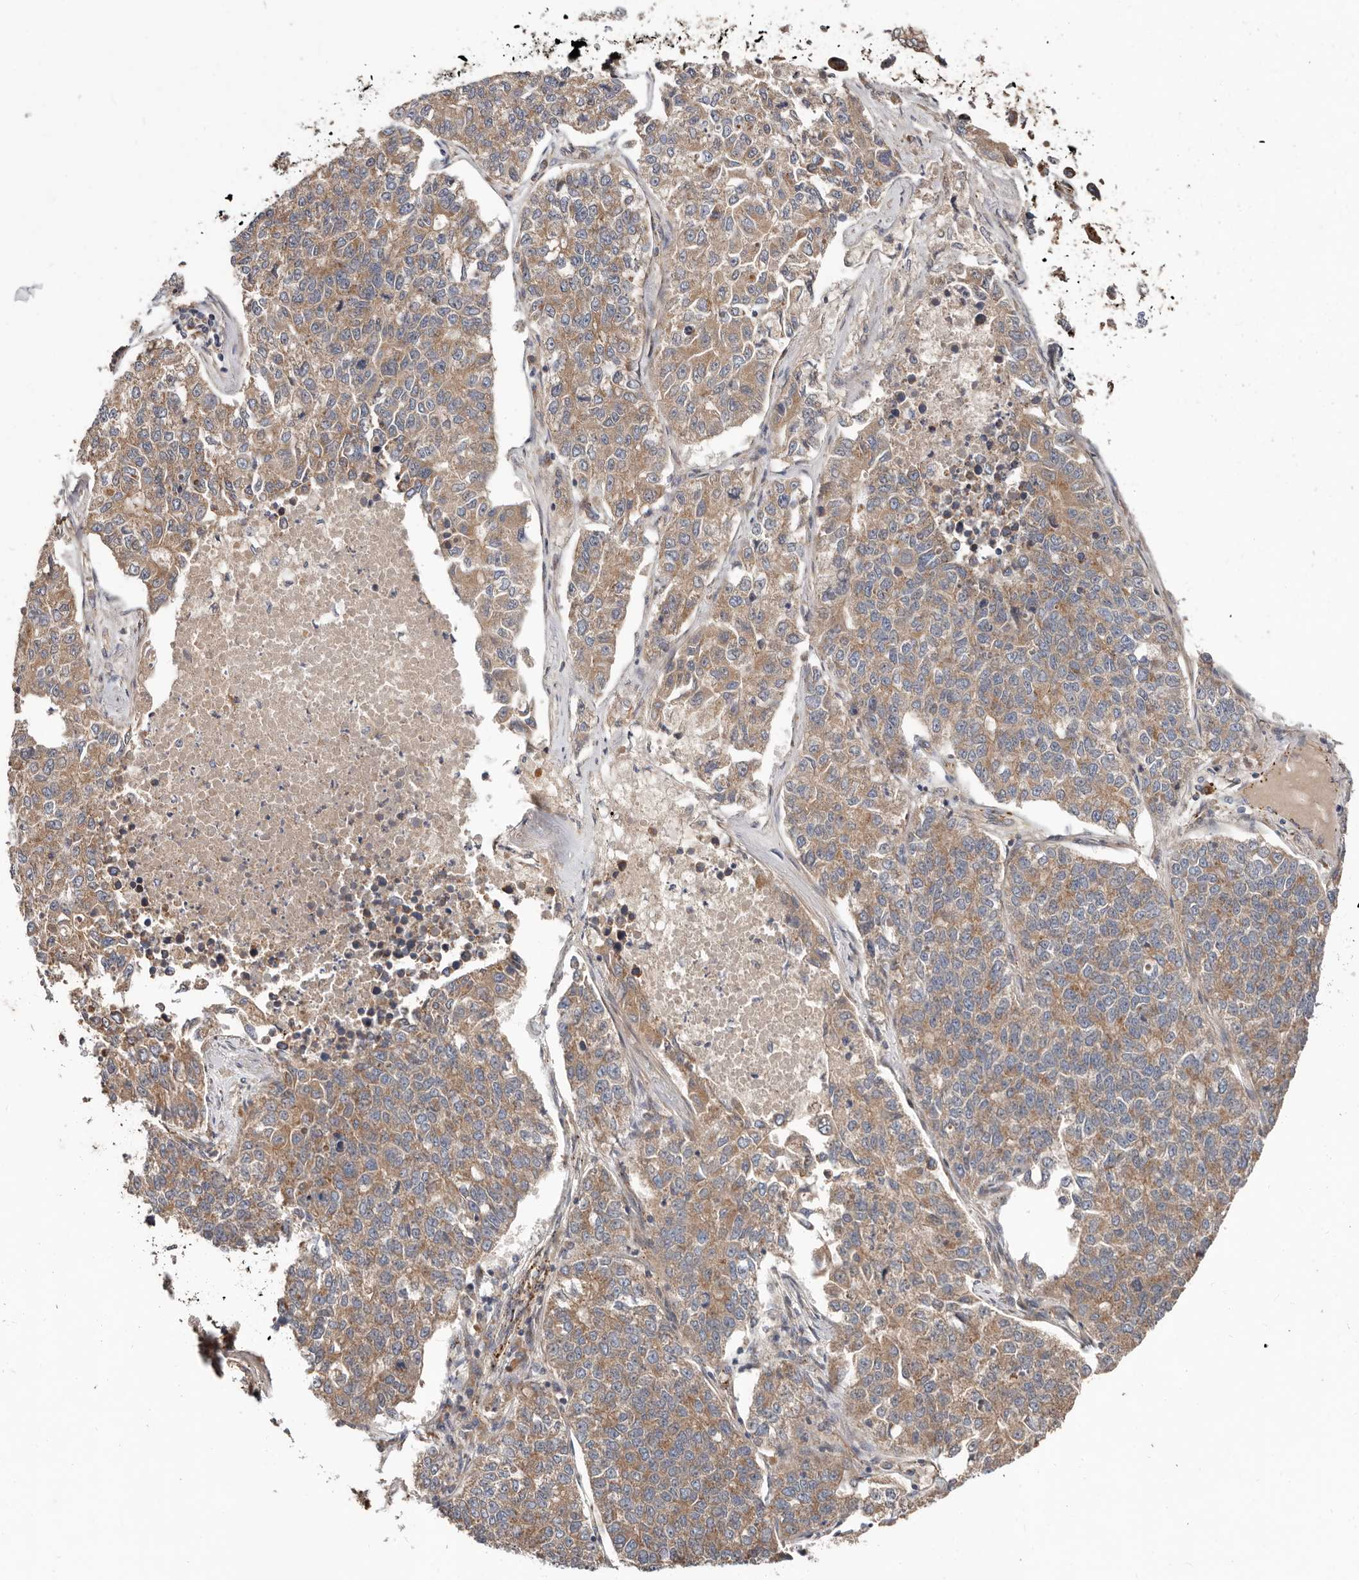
{"staining": {"intensity": "moderate", "quantity": ">75%", "location": "cytoplasmic/membranous"}, "tissue": "lung cancer", "cell_type": "Tumor cells", "image_type": "cancer", "snomed": [{"axis": "morphology", "description": "Adenocarcinoma, NOS"}, {"axis": "topography", "description": "Lung"}], "caption": "Immunohistochemistry (IHC) (DAB) staining of human lung adenocarcinoma demonstrates moderate cytoplasmic/membranous protein expression in approximately >75% of tumor cells. Using DAB (brown) and hematoxylin (blue) stains, captured at high magnification using brightfield microscopy.", "gene": "COG1", "patient": {"sex": "male", "age": 49}}